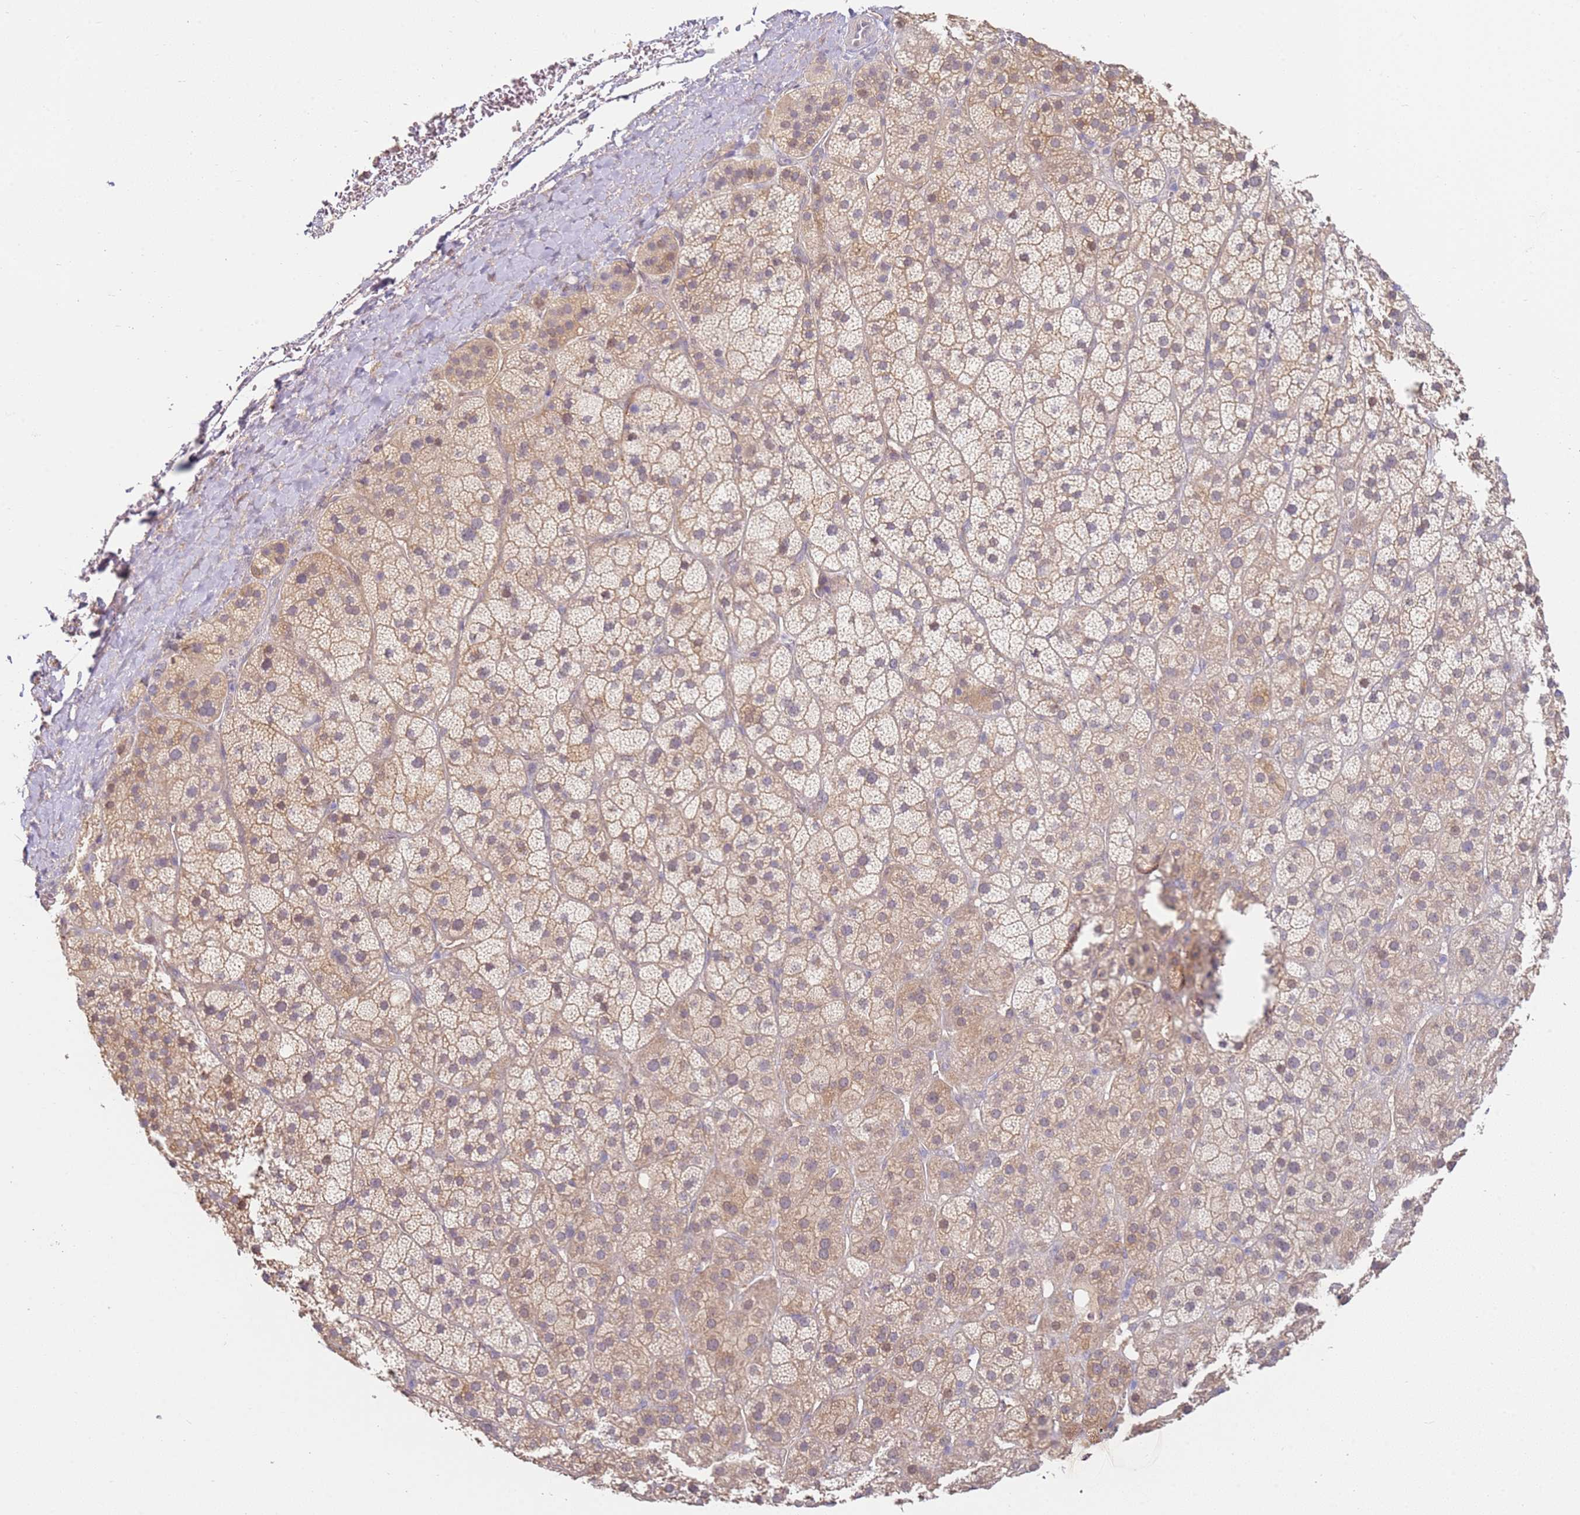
{"staining": {"intensity": "weak", "quantity": "25%-75%", "location": "cytoplasmic/membranous"}, "tissue": "adrenal gland", "cell_type": "Glandular cells", "image_type": "normal", "snomed": [{"axis": "morphology", "description": "Normal tissue, NOS"}, {"axis": "topography", "description": "Adrenal gland"}], "caption": "A histopathology image of human adrenal gland stained for a protein reveals weak cytoplasmic/membranous brown staining in glandular cells. Ihc stains the protein in brown and the nuclei are stained blue.", "gene": "WDR93", "patient": {"sex": "female", "age": 70}}